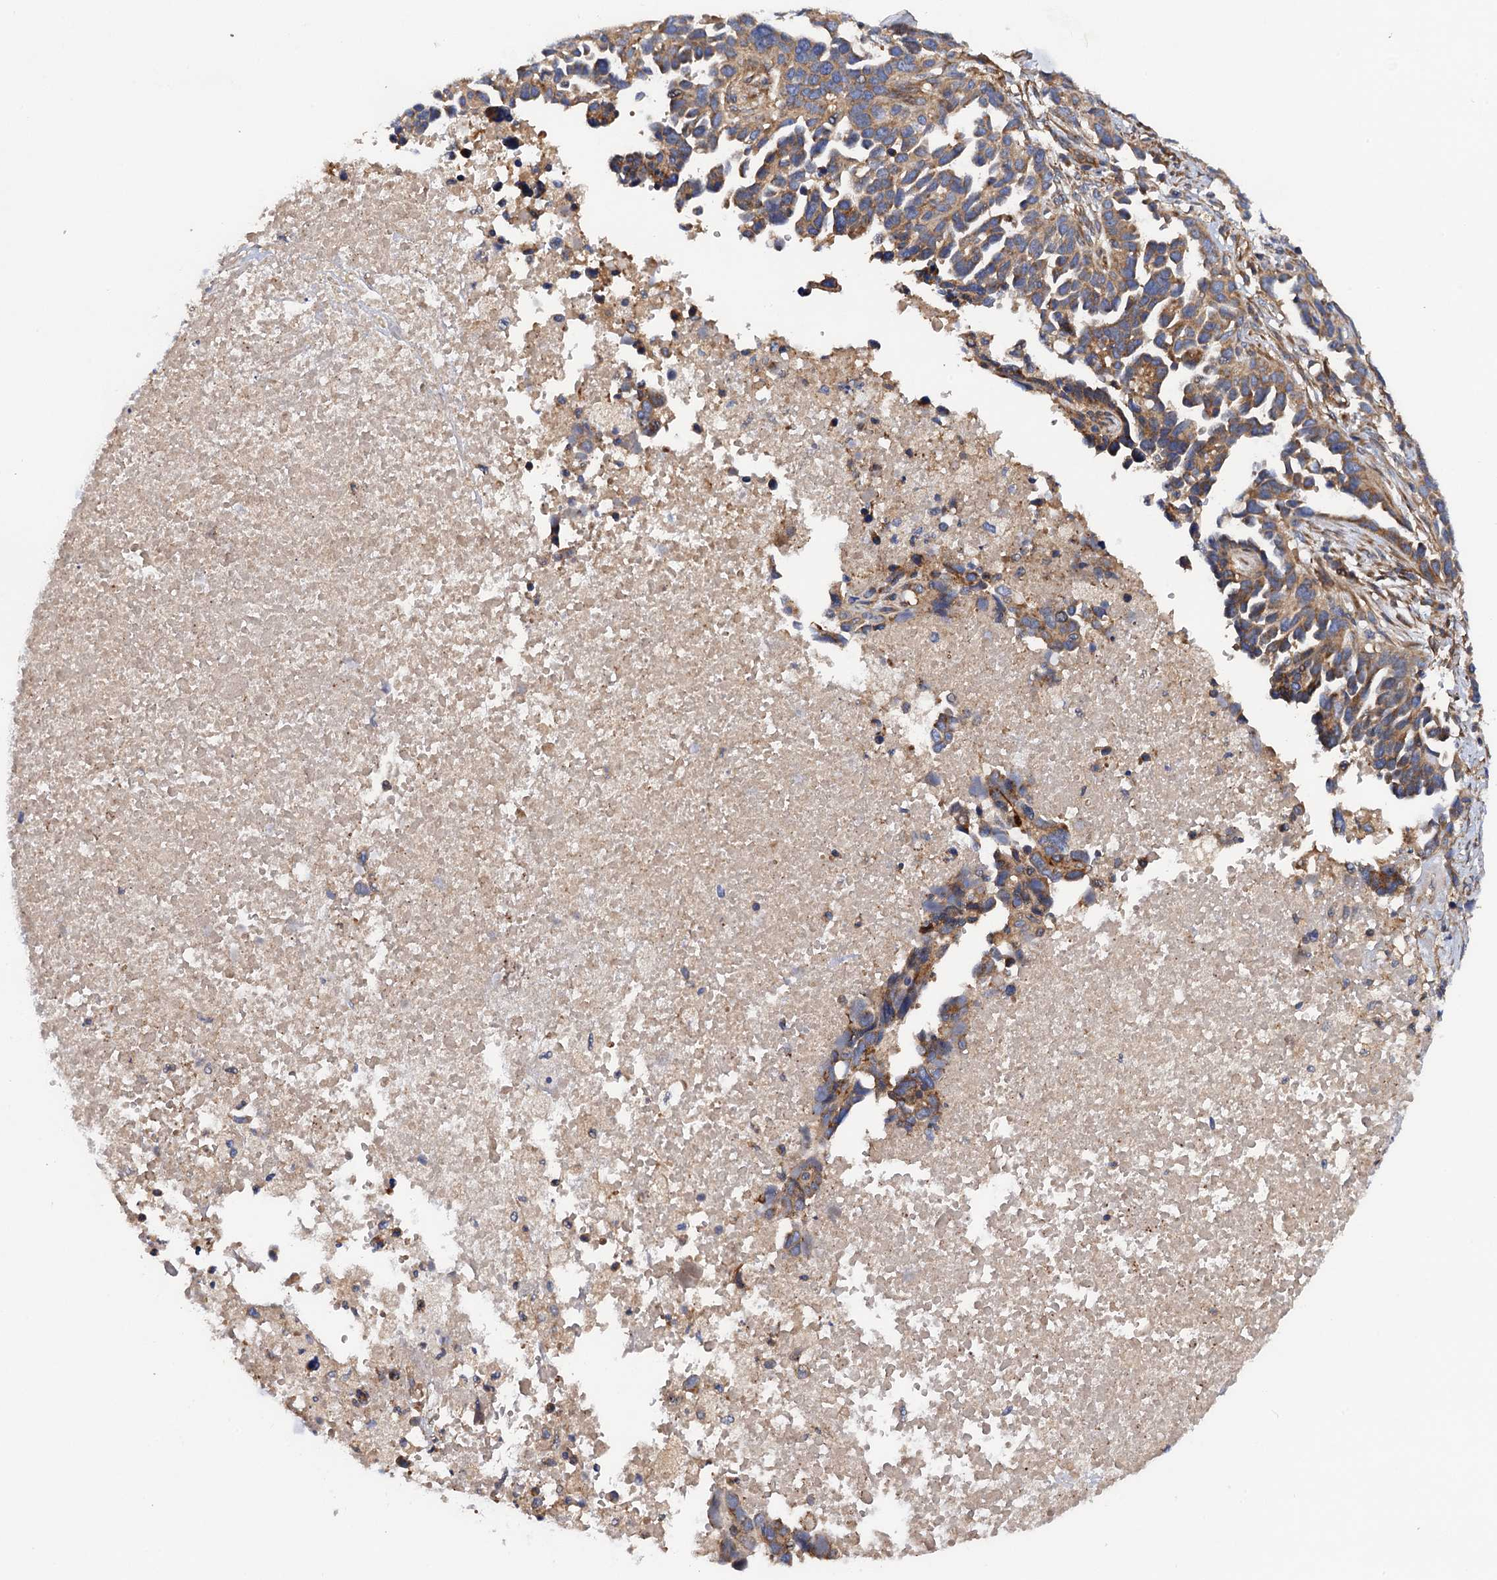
{"staining": {"intensity": "moderate", "quantity": ">75%", "location": "cytoplasmic/membranous"}, "tissue": "ovarian cancer", "cell_type": "Tumor cells", "image_type": "cancer", "snomed": [{"axis": "morphology", "description": "Cystadenocarcinoma, serous, NOS"}, {"axis": "topography", "description": "Ovary"}], "caption": "Ovarian cancer stained for a protein reveals moderate cytoplasmic/membranous positivity in tumor cells.", "gene": "MRPL48", "patient": {"sex": "female", "age": 54}}